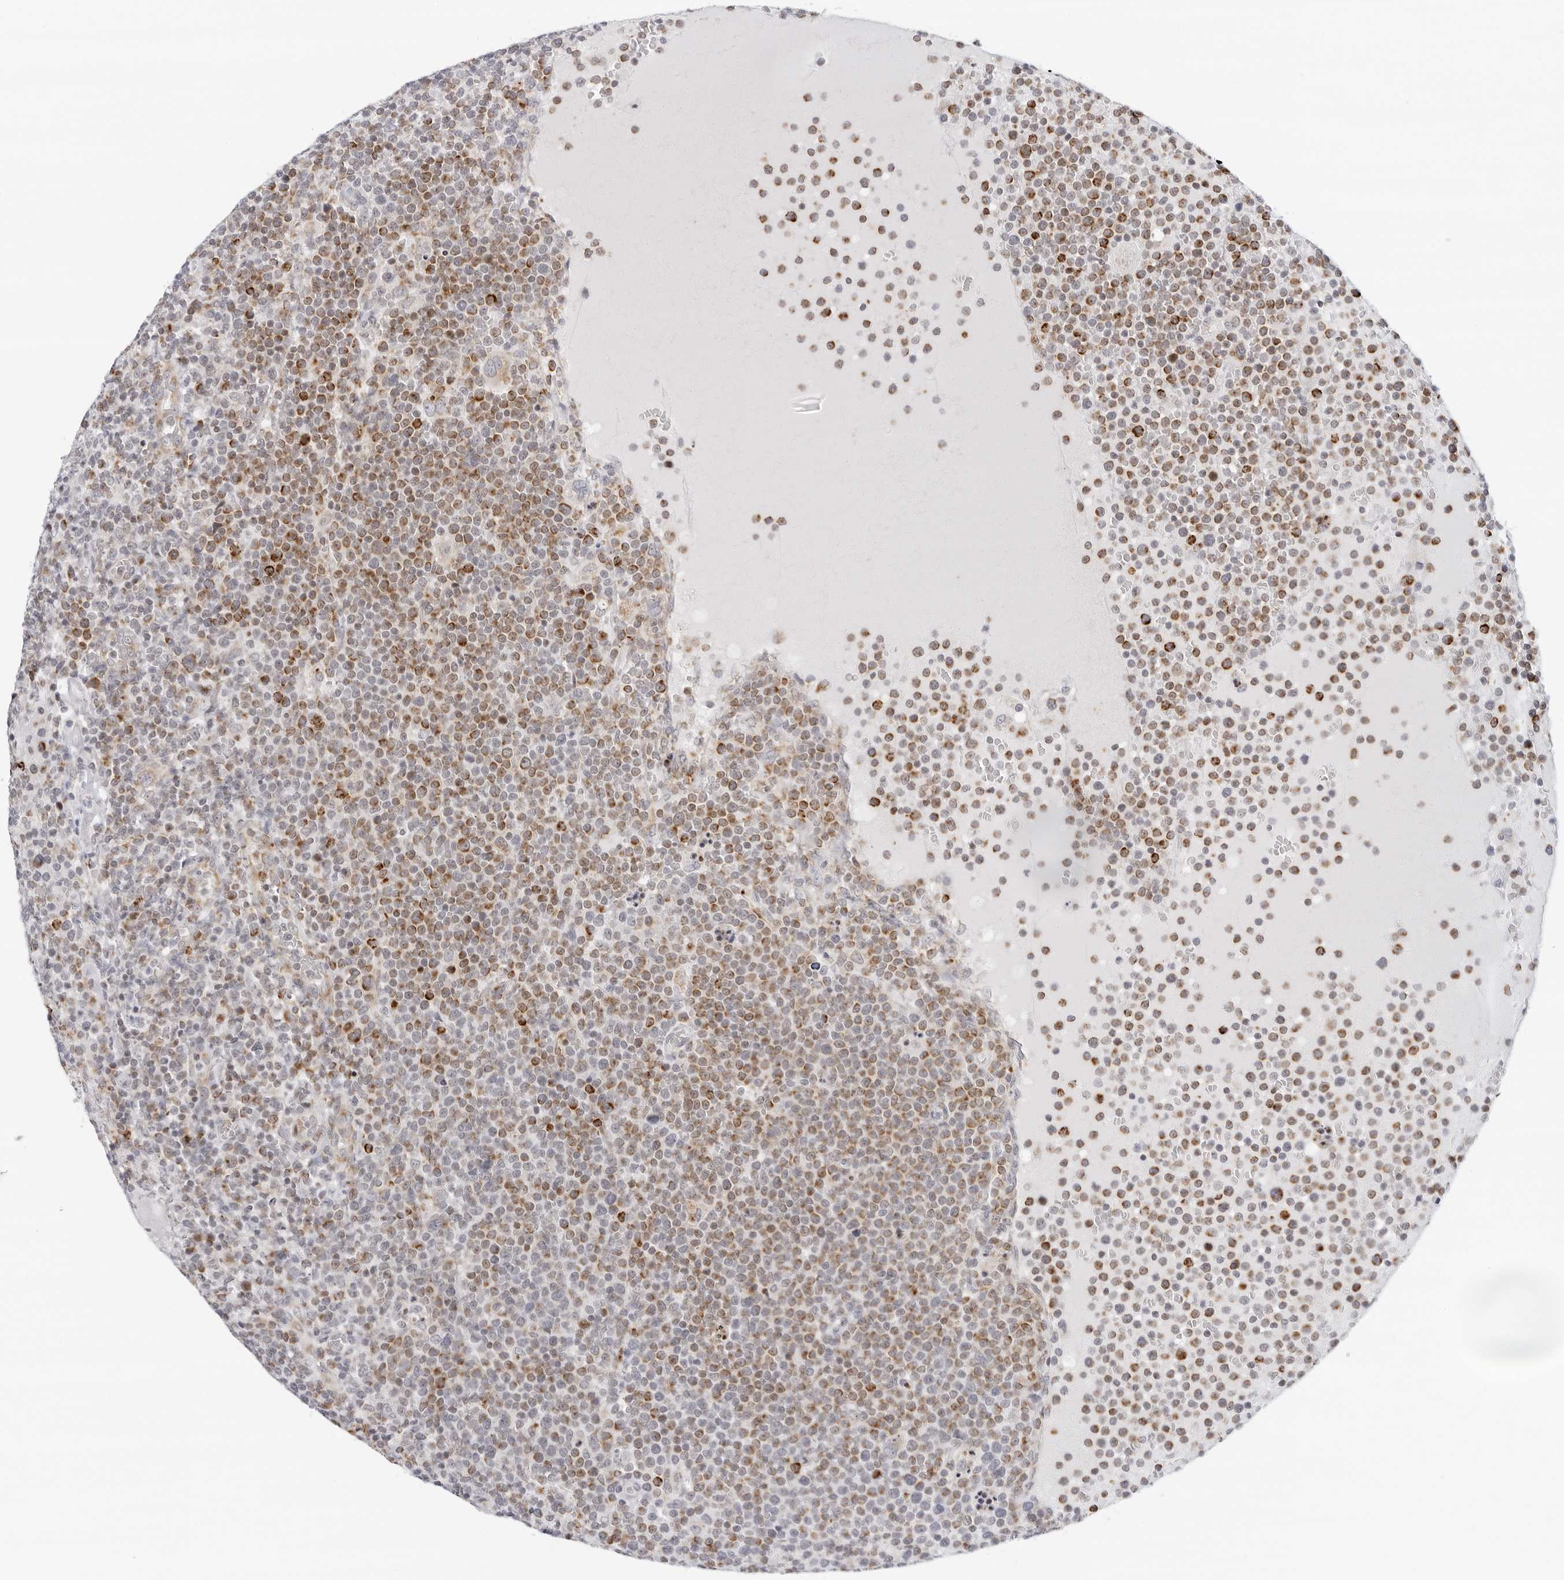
{"staining": {"intensity": "moderate", "quantity": ">75%", "location": "cytoplasmic/membranous"}, "tissue": "lymphoma", "cell_type": "Tumor cells", "image_type": "cancer", "snomed": [{"axis": "morphology", "description": "Malignant lymphoma, non-Hodgkin's type, High grade"}, {"axis": "topography", "description": "Lymph node"}], "caption": "Immunohistochemical staining of high-grade malignant lymphoma, non-Hodgkin's type displays moderate cytoplasmic/membranous protein staining in about >75% of tumor cells.", "gene": "CIART", "patient": {"sex": "male", "age": 61}}